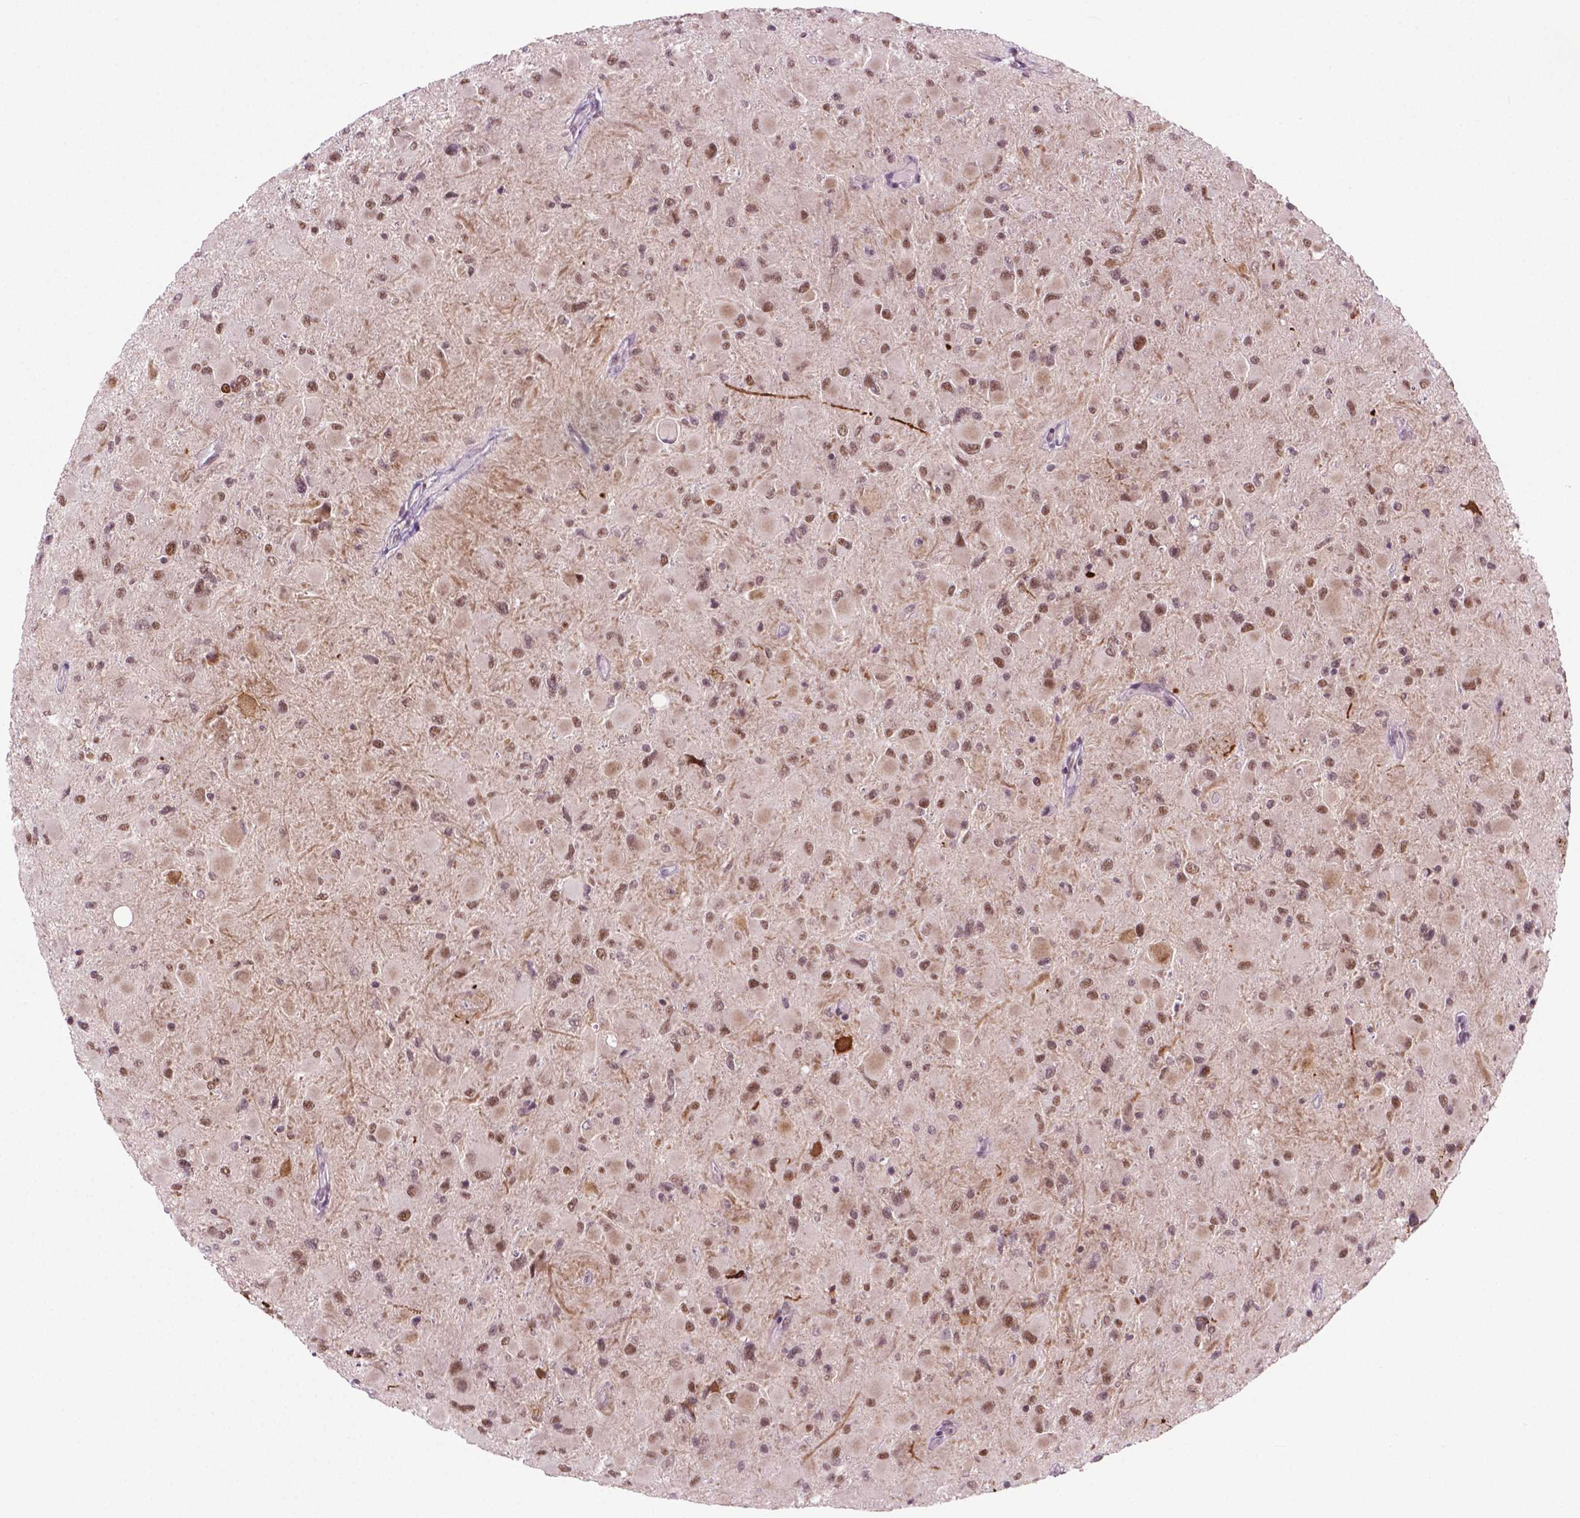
{"staining": {"intensity": "moderate", "quantity": ">75%", "location": "nuclear"}, "tissue": "glioma", "cell_type": "Tumor cells", "image_type": "cancer", "snomed": [{"axis": "morphology", "description": "Glioma, malignant, High grade"}, {"axis": "topography", "description": "Cerebral cortex"}], "caption": "Immunohistochemical staining of glioma exhibits medium levels of moderate nuclear staining in about >75% of tumor cells.", "gene": "PHAX", "patient": {"sex": "female", "age": 36}}